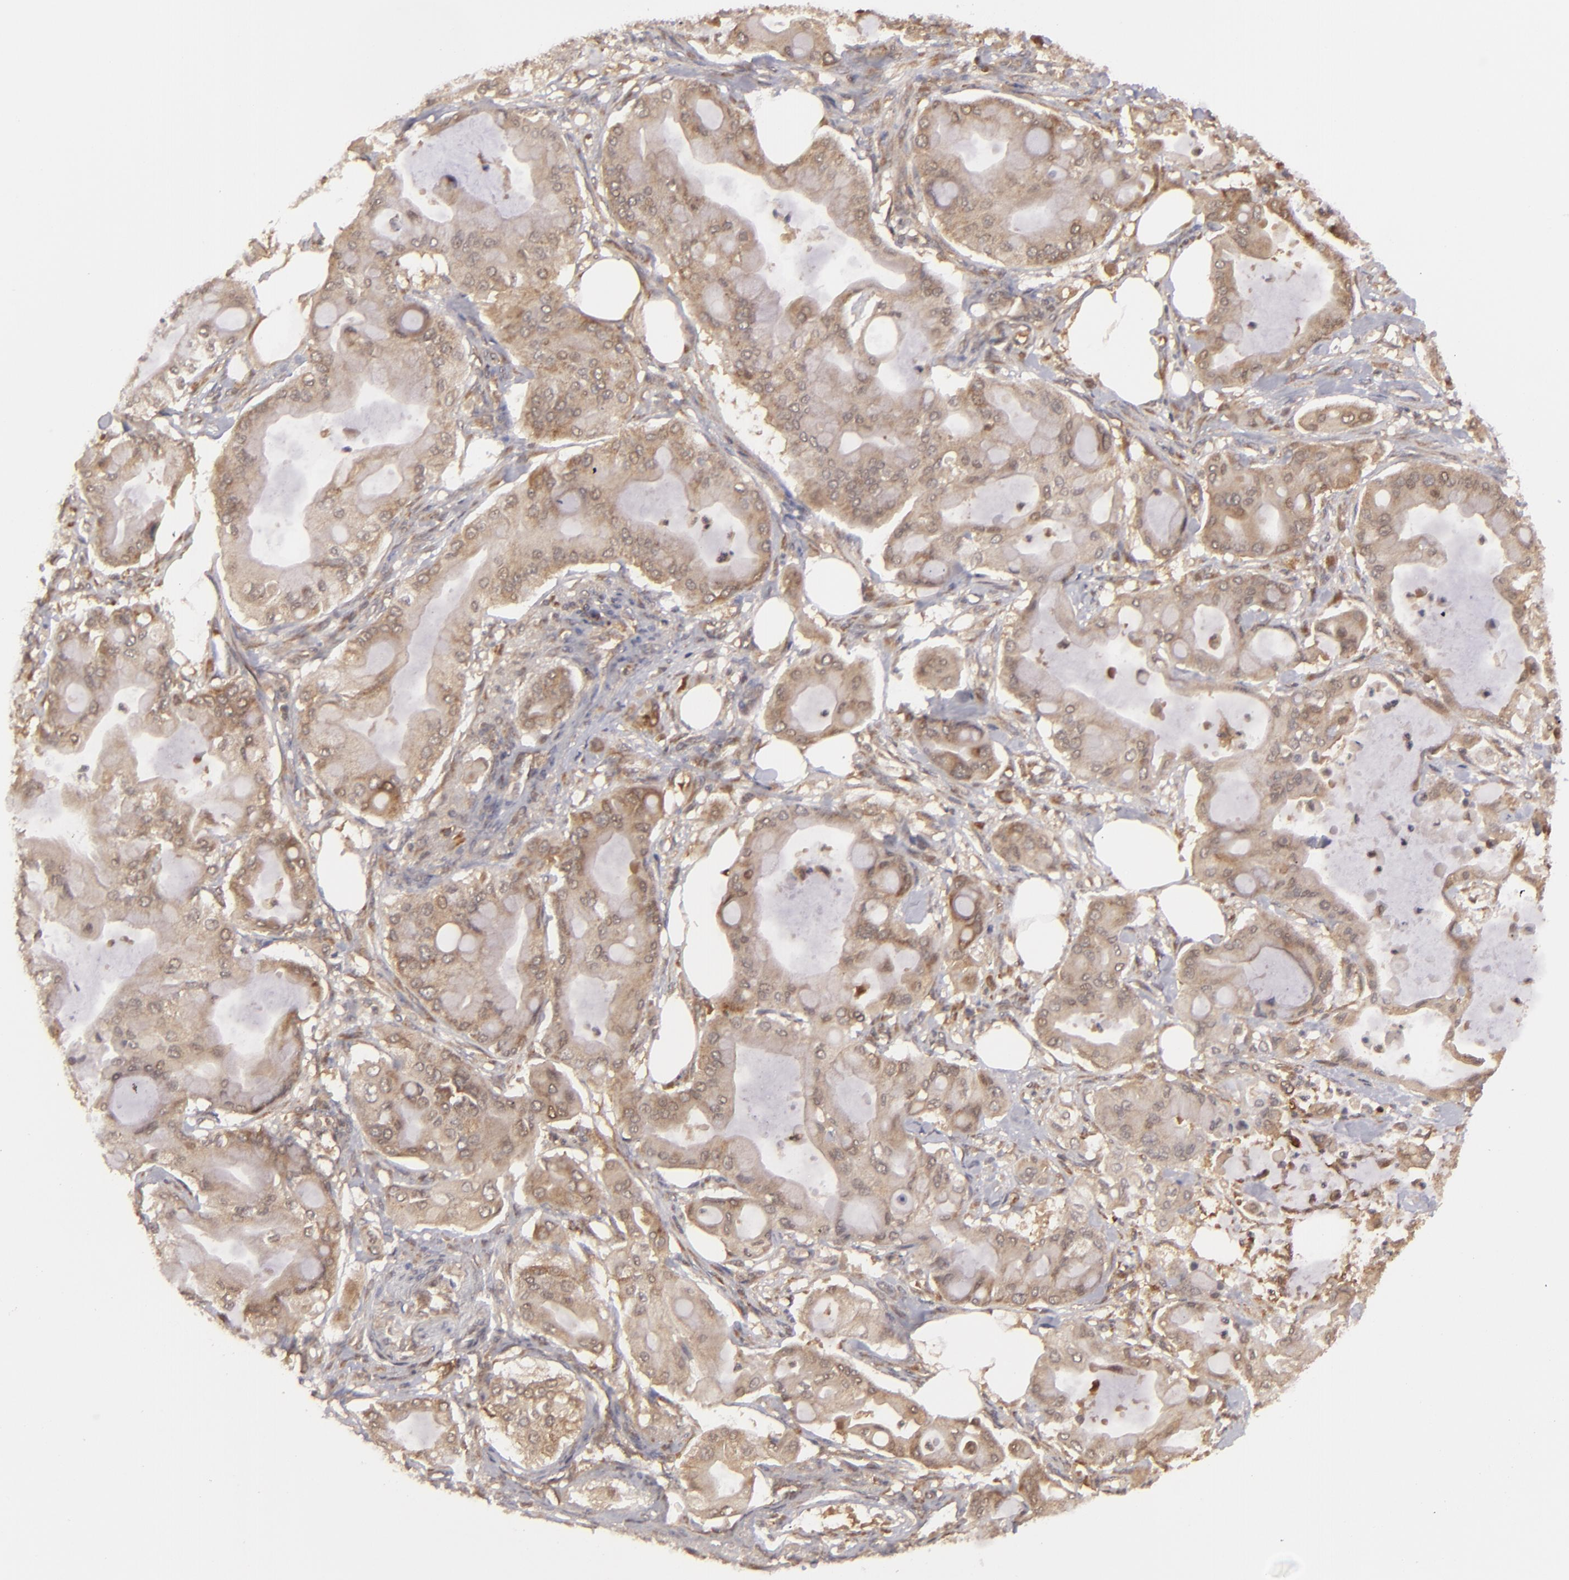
{"staining": {"intensity": "moderate", "quantity": "25%-75%", "location": "cytoplasmic/membranous"}, "tissue": "pancreatic cancer", "cell_type": "Tumor cells", "image_type": "cancer", "snomed": [{"axis": "morphology", "description": "Adenocarcinoma, NOS"}, {"axis": "morphology", "description": "Adenocarcinoma, metastatic, NOS"}, {"axis": "topography", "description": "Lymph node"}, {"axis": "topography", "description": "Pancreas"}, {"axis": "topography", "description": "Duodenum"}], "caption": "DAB immunohistochemical staining of human pancreatic adenocarcinoma demonstrates moderate cytoplasmic/membranous protein expression in about 25%-75% of tumor cells.", "gene": "MAPK3", "patient": {"sex": "female", "age": 64}}